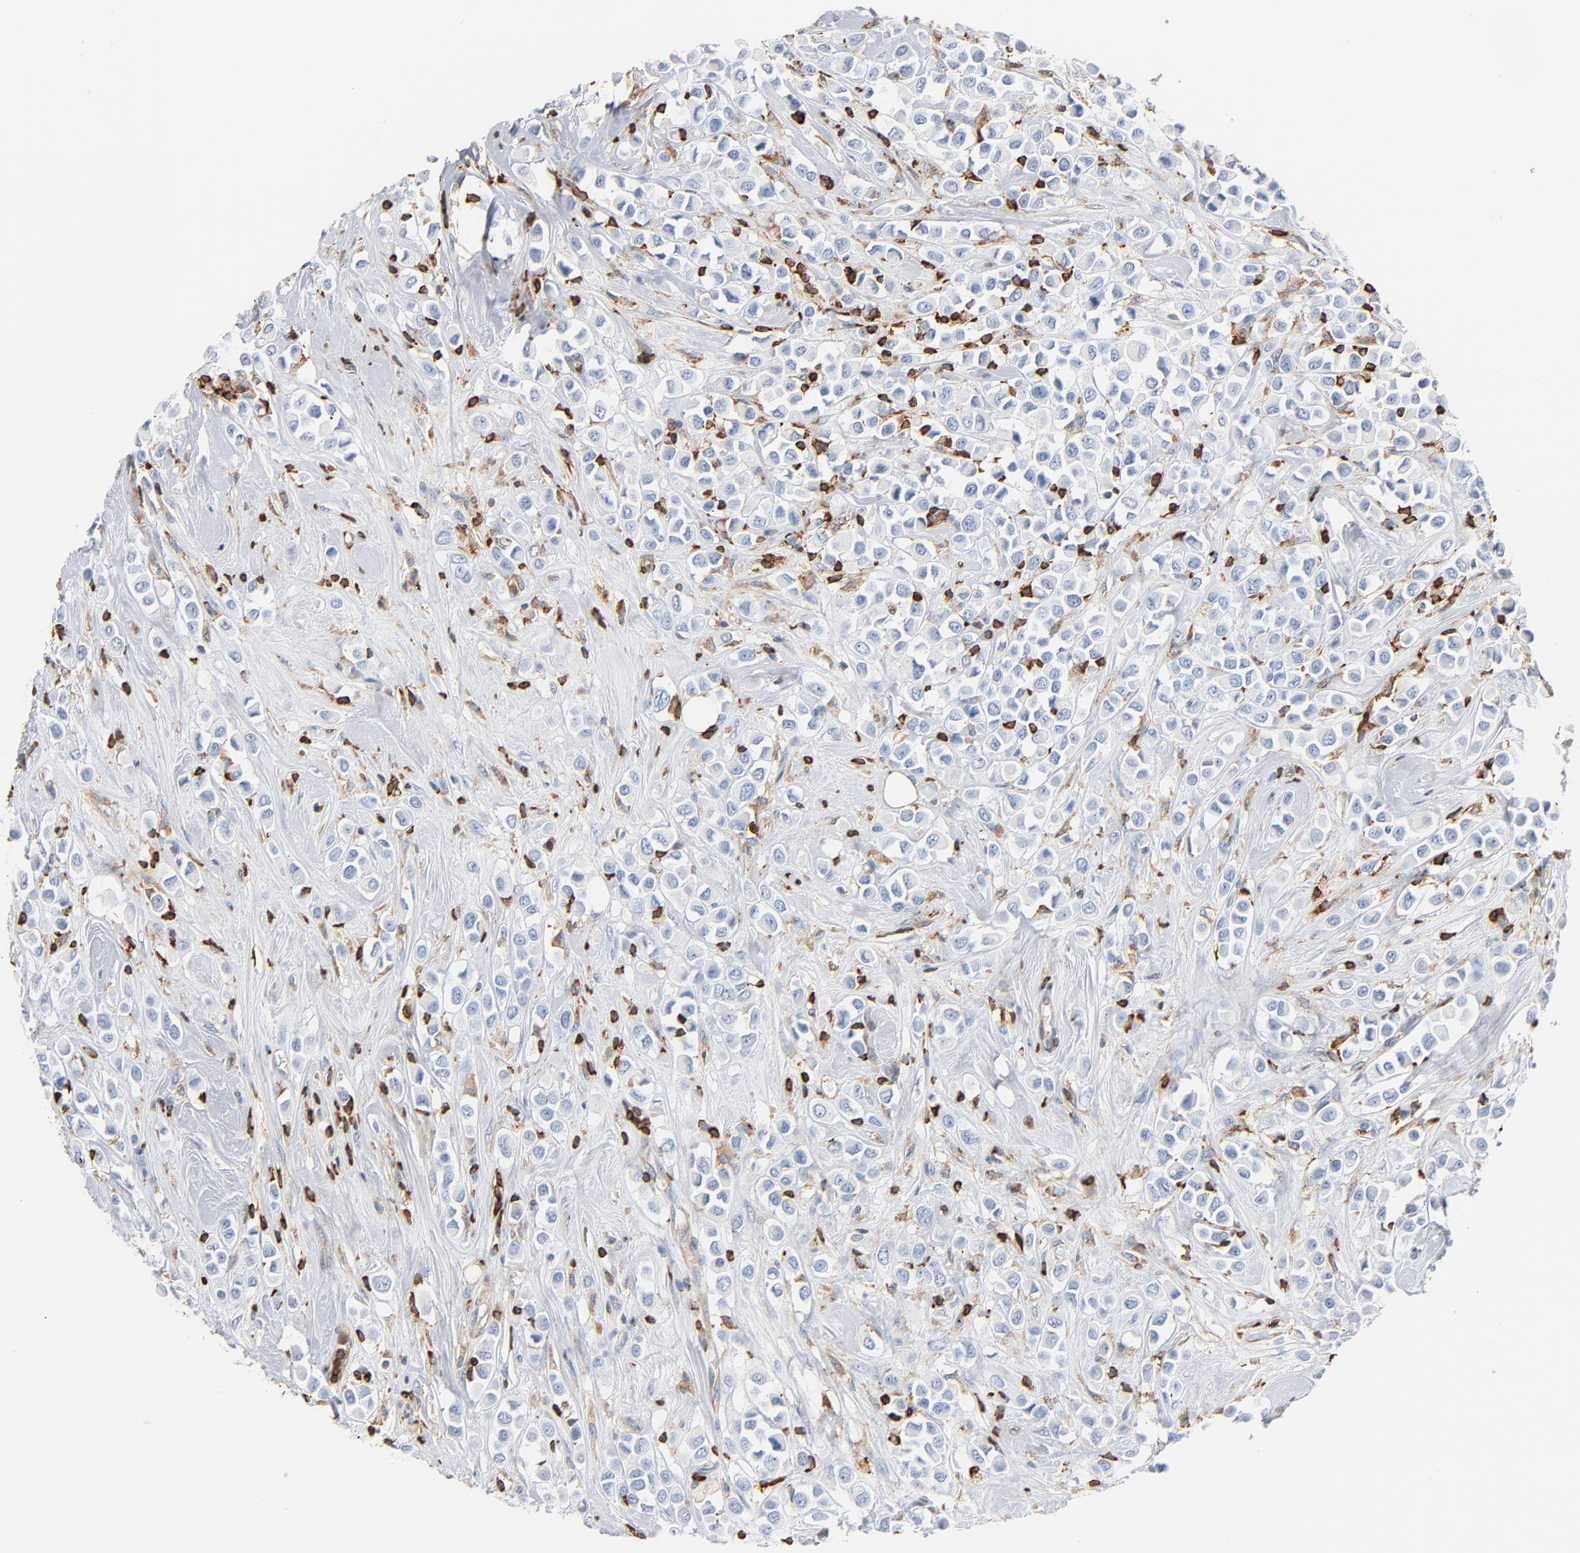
{"staining": {"intensity": "negative", "quantity": "none", "location": "none"}, "tissue": "breast cancer", "cell_type": "Tumor cells", "image_type": "cancer", "snomed": [{"axis": "morphology", "description": "Duct carcinoma"}, {"axis": "topography", "description": "Breast"}], "caption": "Immunohistochemical staining of human breast invasive ductal carcinoma displays no significant staining in tumor cells.", "gene": "SH3KBP1", "patient": {"sex": "female", "age": 61}}